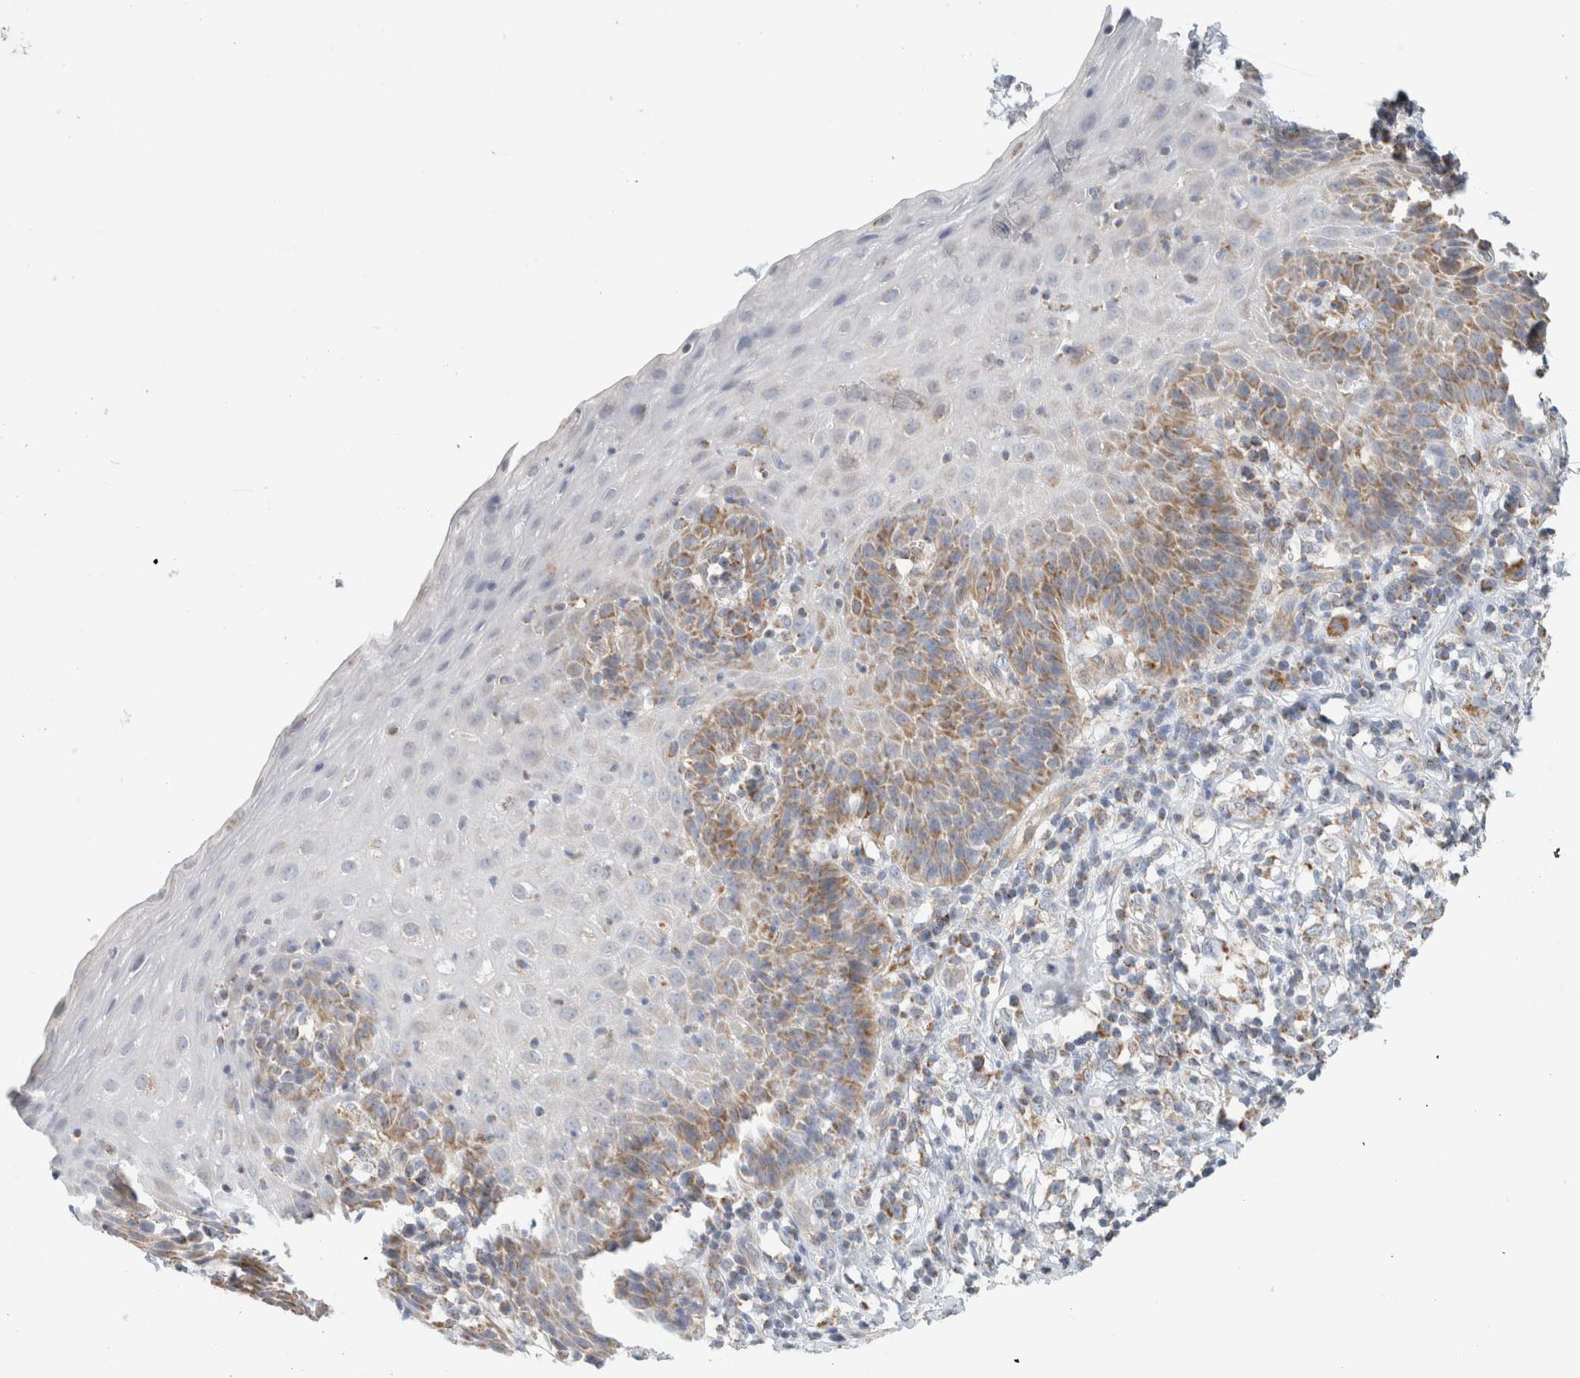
{"staining": {"intensity": "moderate", "quantity": "25%-75%", "location": "cytoplasmic/membranous"}, "tissue": "esophagus", "cell_type": "Squamous epithelial cells", "image_type": "normal", "snomed": [{"axis": "morphology", "description": "Normal tissue, NOS"}, {"axis": "topography", "description": "Esophagus"}], "caption": "Normal esophagus was stained to show a protein in brown. There is medium levels of moderate cytoplasmic/membranous staining in approximately 25%-75% of squamous epithelial cells.", "gene": "MRM3", "patient": {"sex": "female", "age": 61}}